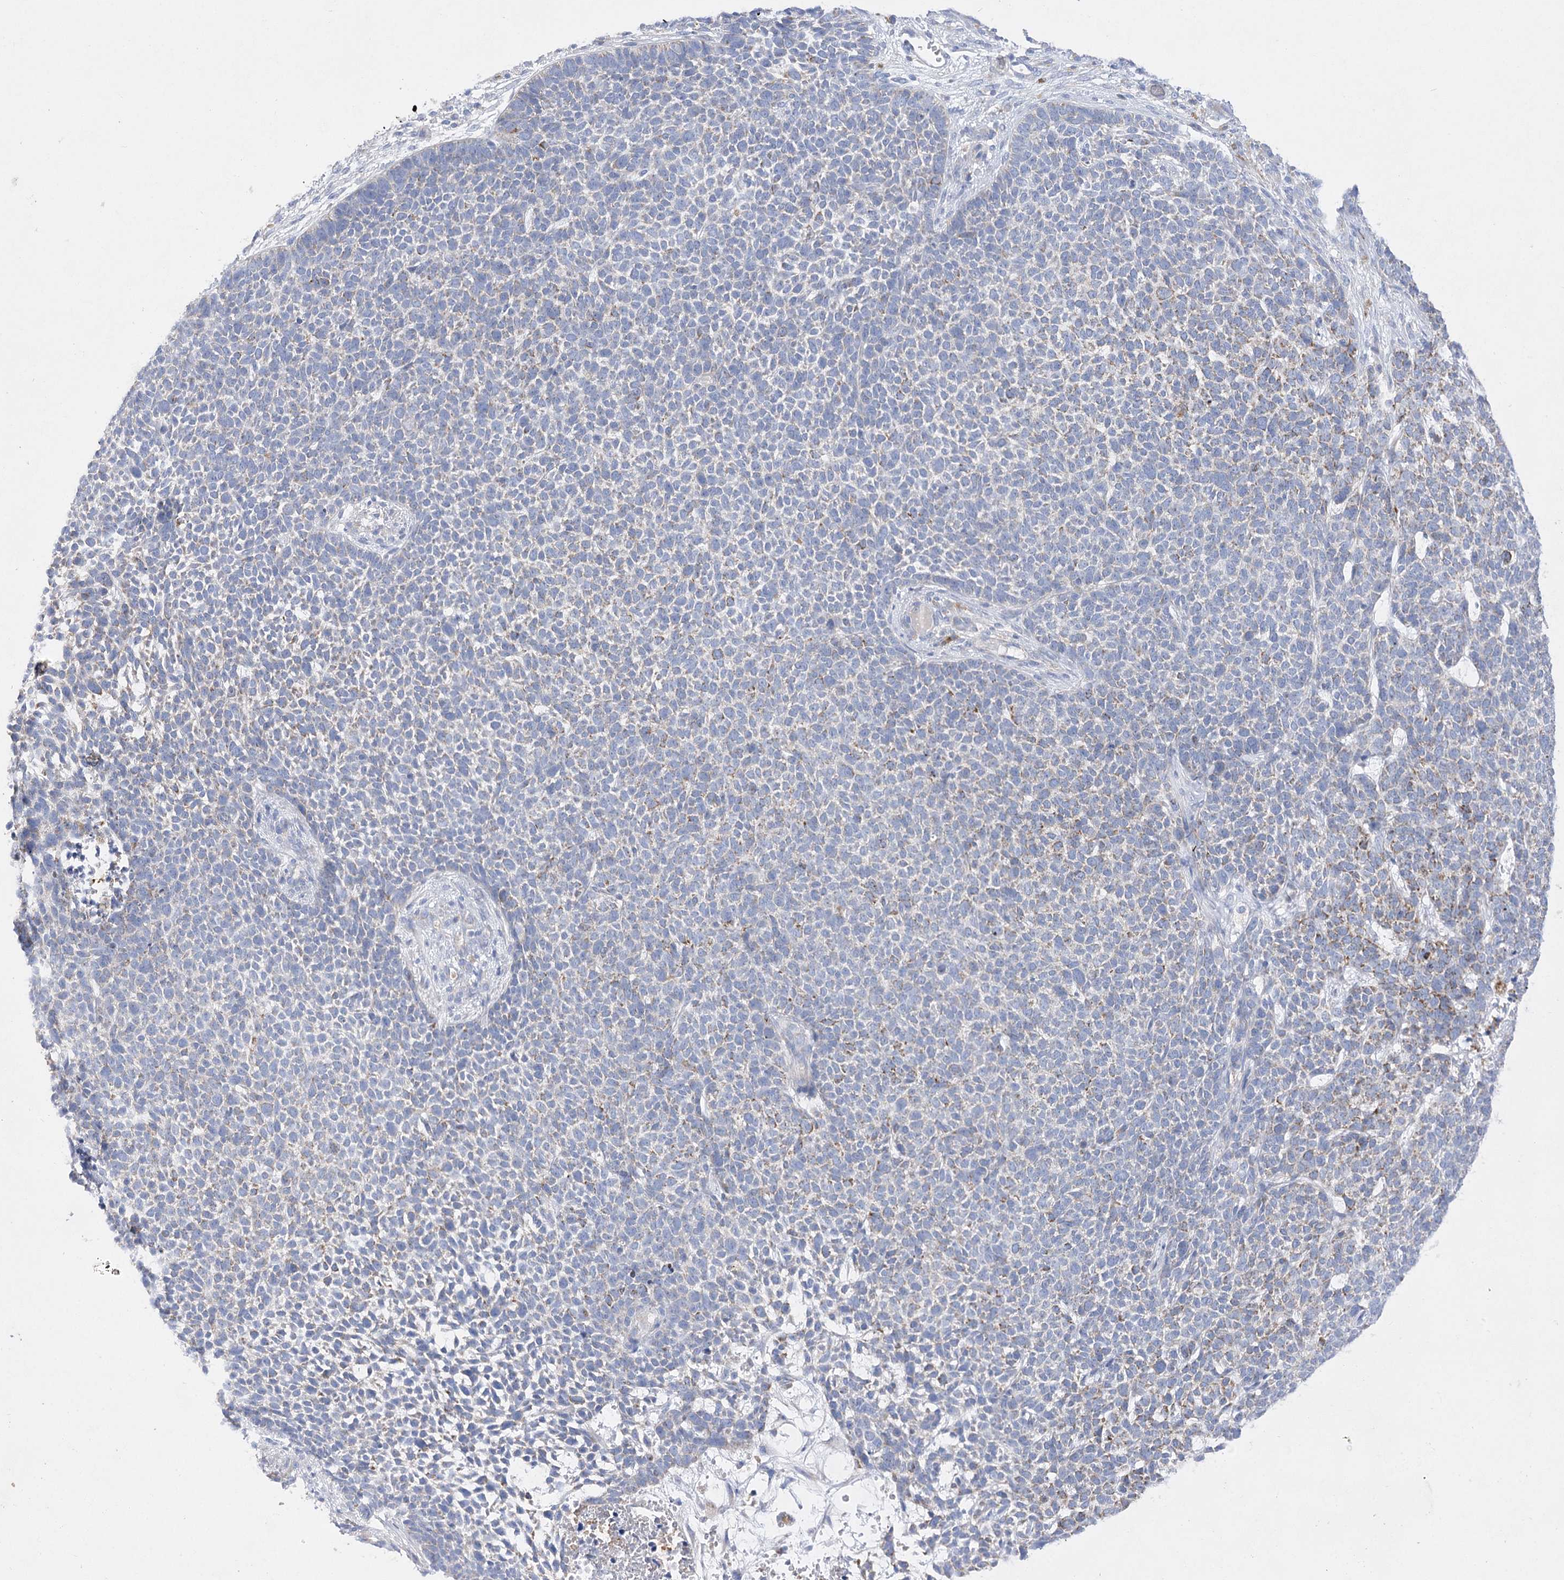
{"staining": {"intensity": "negative", "quantity": "none", "location": "none"}, "tissue": "skin cancer", "cell_type": "Tumor cells", "image_type": "cancer", "snomed": [{"axis": "morphology", "description": "Basal cell carcinoma"}, {"axis": "topography", "description": "Skin"}], "caption": "IHC image of neoplastic tissue: human basal cell carcinoma (skin) stained with DAB (3,3'-diaminobenzidine) demonstrates no significant protein expression in tumor cells.", "gene": "COX15", "patient": {"sex": "female", "age": 84}}